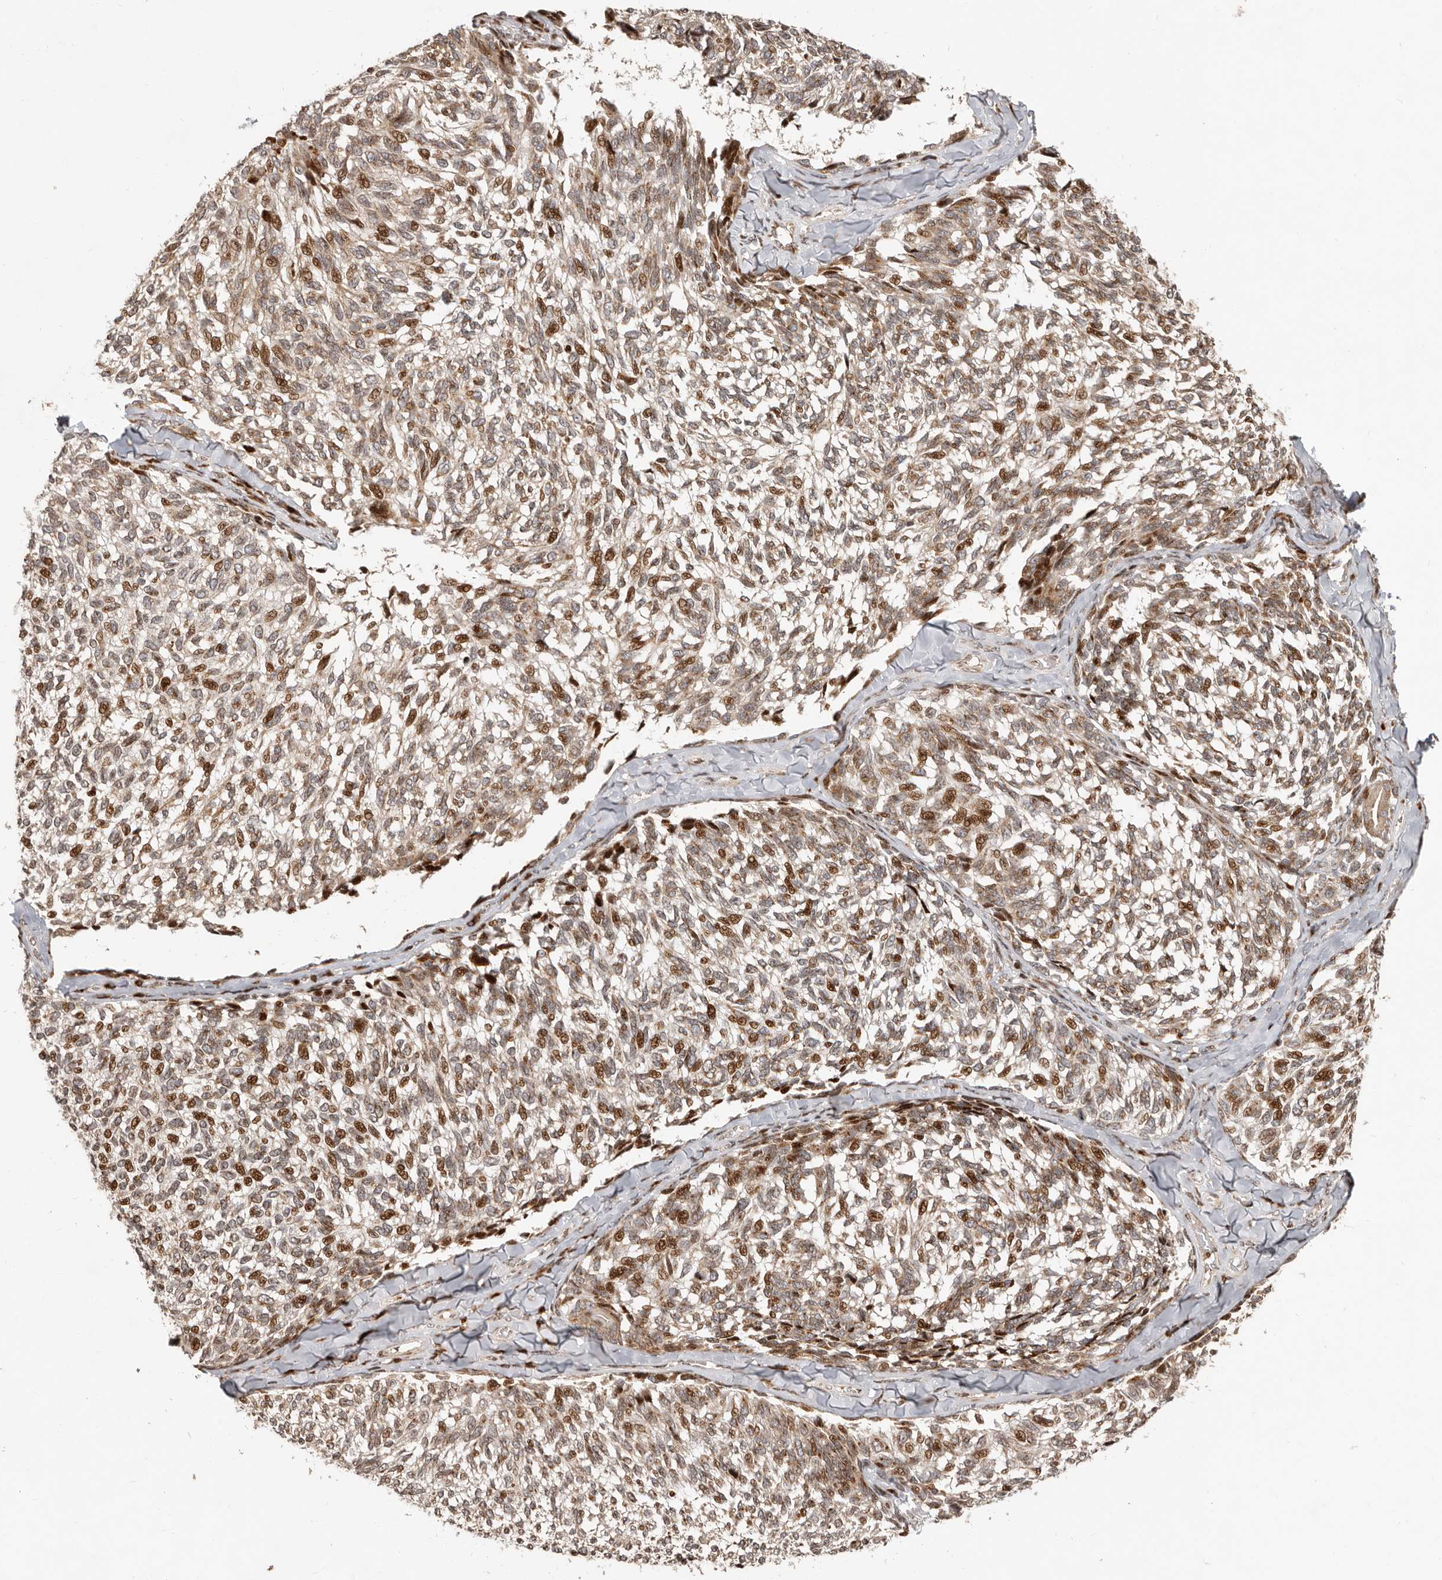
{"staining": {"intensity": "moderate", "quantity": "25%-75%", "location": "cytoplasmic/membranous,nuclear"}, "tissue": "melanoma", "cell_type": "Tumor cells", "image_type": "cancer", "snomed": [{"axis": "morphology", "description": "Malignant melanoma, NOS"}, {"axis": "topography", "description": "Skin"}], "caption": "A brown stain highlights moderate cytoplasmic/membranous and nuclear expression of a protein in human malignant melanoma tumor cells.", "gene": "TRIM4", "patient": {"sex": "female", "age": 73}}